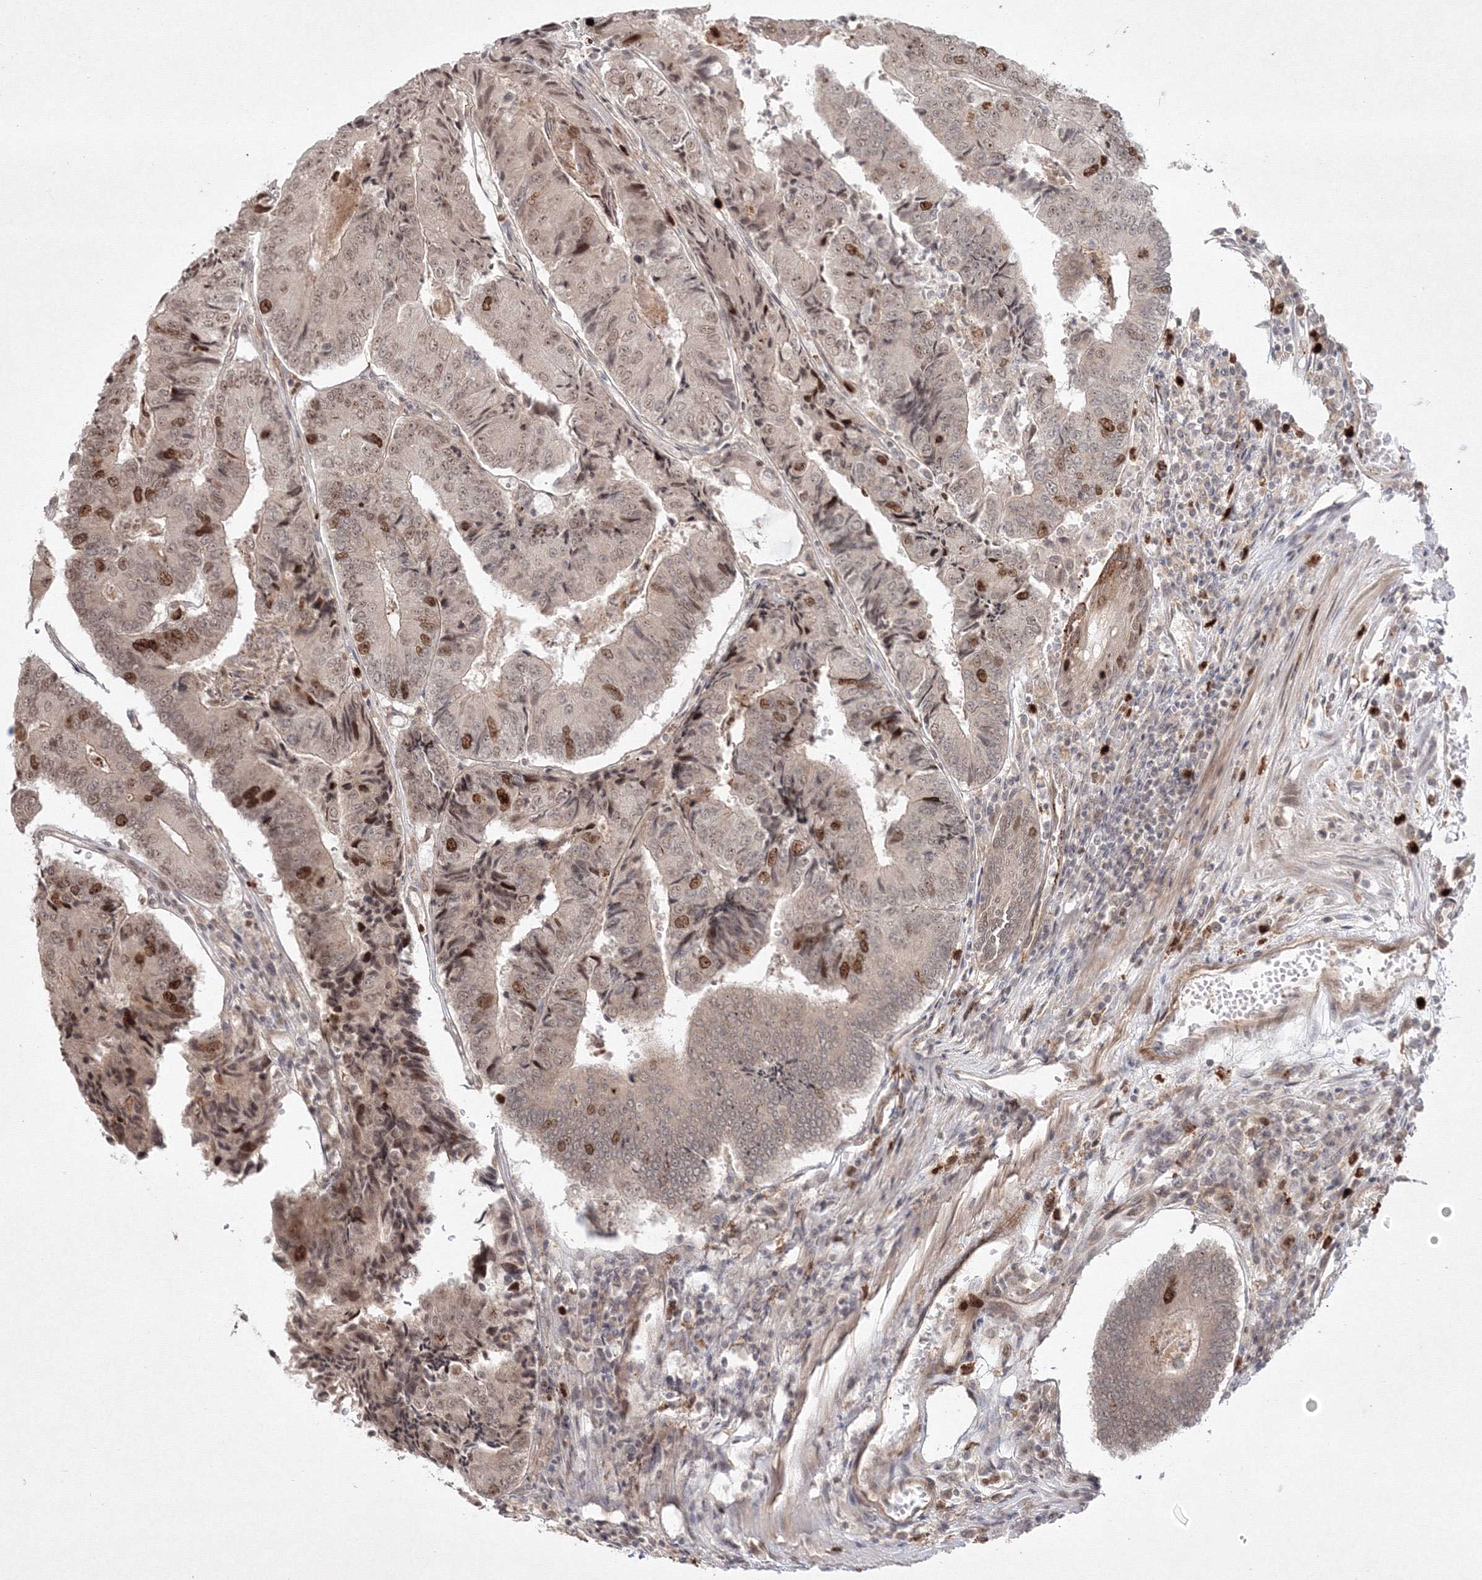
{"staining": {"intensity": "moderate", "quantity": "25%-75%", "location": "nuclear"}, "tissue": "colorectal cancer", "cell_type": "Tumor cells", "image_type": "cancer", "snomed": [{"axis": "morphology", "description": "Adenocarcinoma, NOS"}, {"axis": "topography", "description": "Colon"}], "caption": "Human colorectal cancer (adenocarcinoma) stained for a protein (brown) demonstrates moderate nuclear positive positivity in about 25%-75% of tumor cells.", "gene": "KIF20A", "patient": {"sex": "female", "age": 67}}